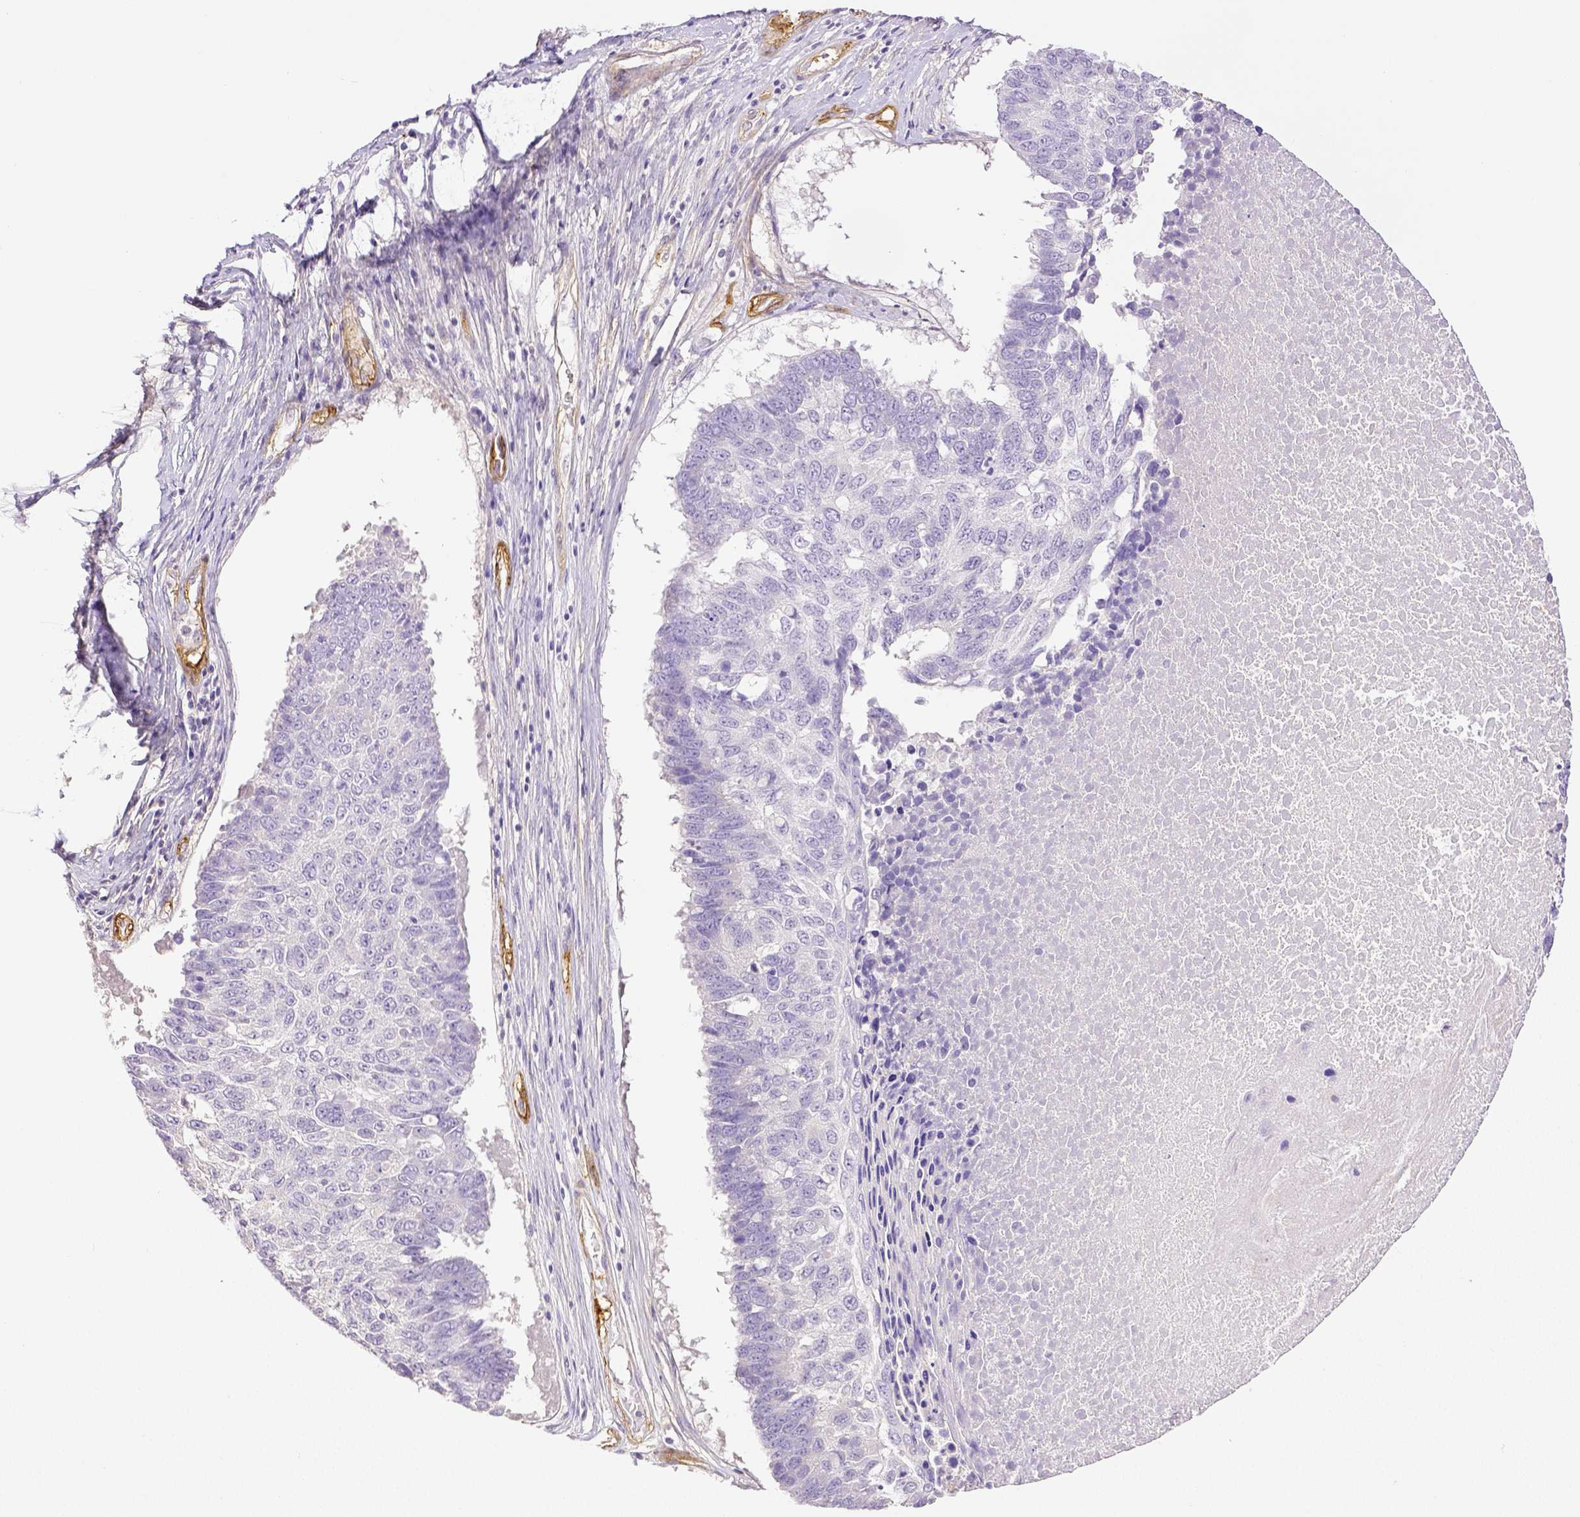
{"staining": {"intensity": "negative", "quantity": "none", "location": "none"}, "tissue": "lung cancer", "cell_type": "Tumor cells", "image_type": "cancer", "snomed": [{"axis": "morphology", "description": "Squamous cell carcinoma, NOS"}, {"axis": "topography", "description": "Lung"}], "caption": "Tumor cells are negative for brown protein staining in squamous cell carcinoma (lung).", "gene": "THY1", "patient": {"sex": "male", "age": 73}}